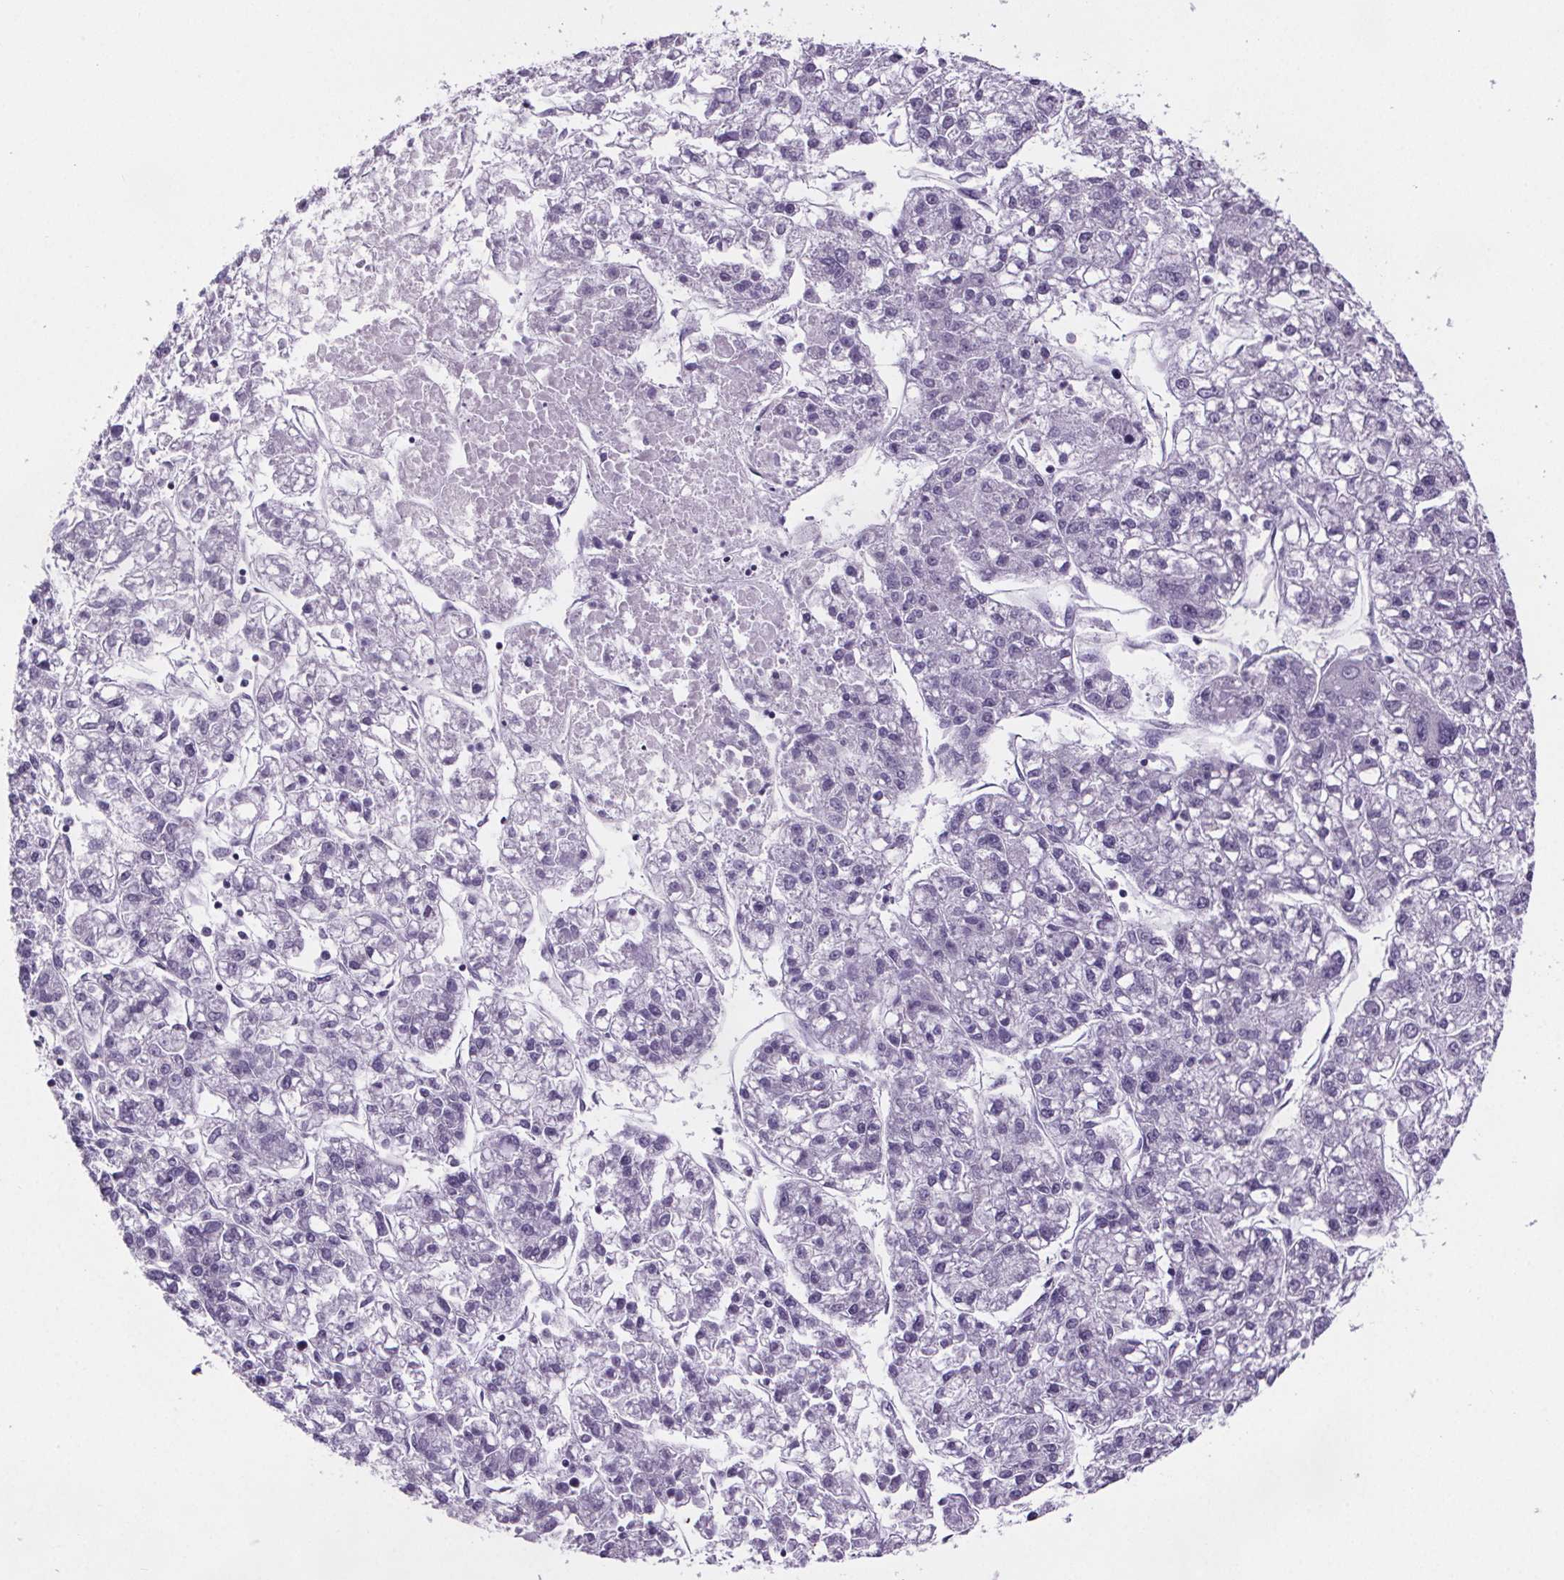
{"staining": {"intensity": "negative", "quantity": "none", "location": "none"}, "tissue": "liver cancer", "cell_type": "Tumor cells", "image_type": "cancer", "snomed": [{"axis": "morphology", "description": "Carcinoma, Hepatocellular, NOS"}, {"axis": "topography", "description": "Liver"}], "caption": "DAB immunohistochemical staining of human liver cancer demonstrates no significant expression in tumor cells.", "gene": "CUBN", "patient": {"sex": "male", "age": 56}}